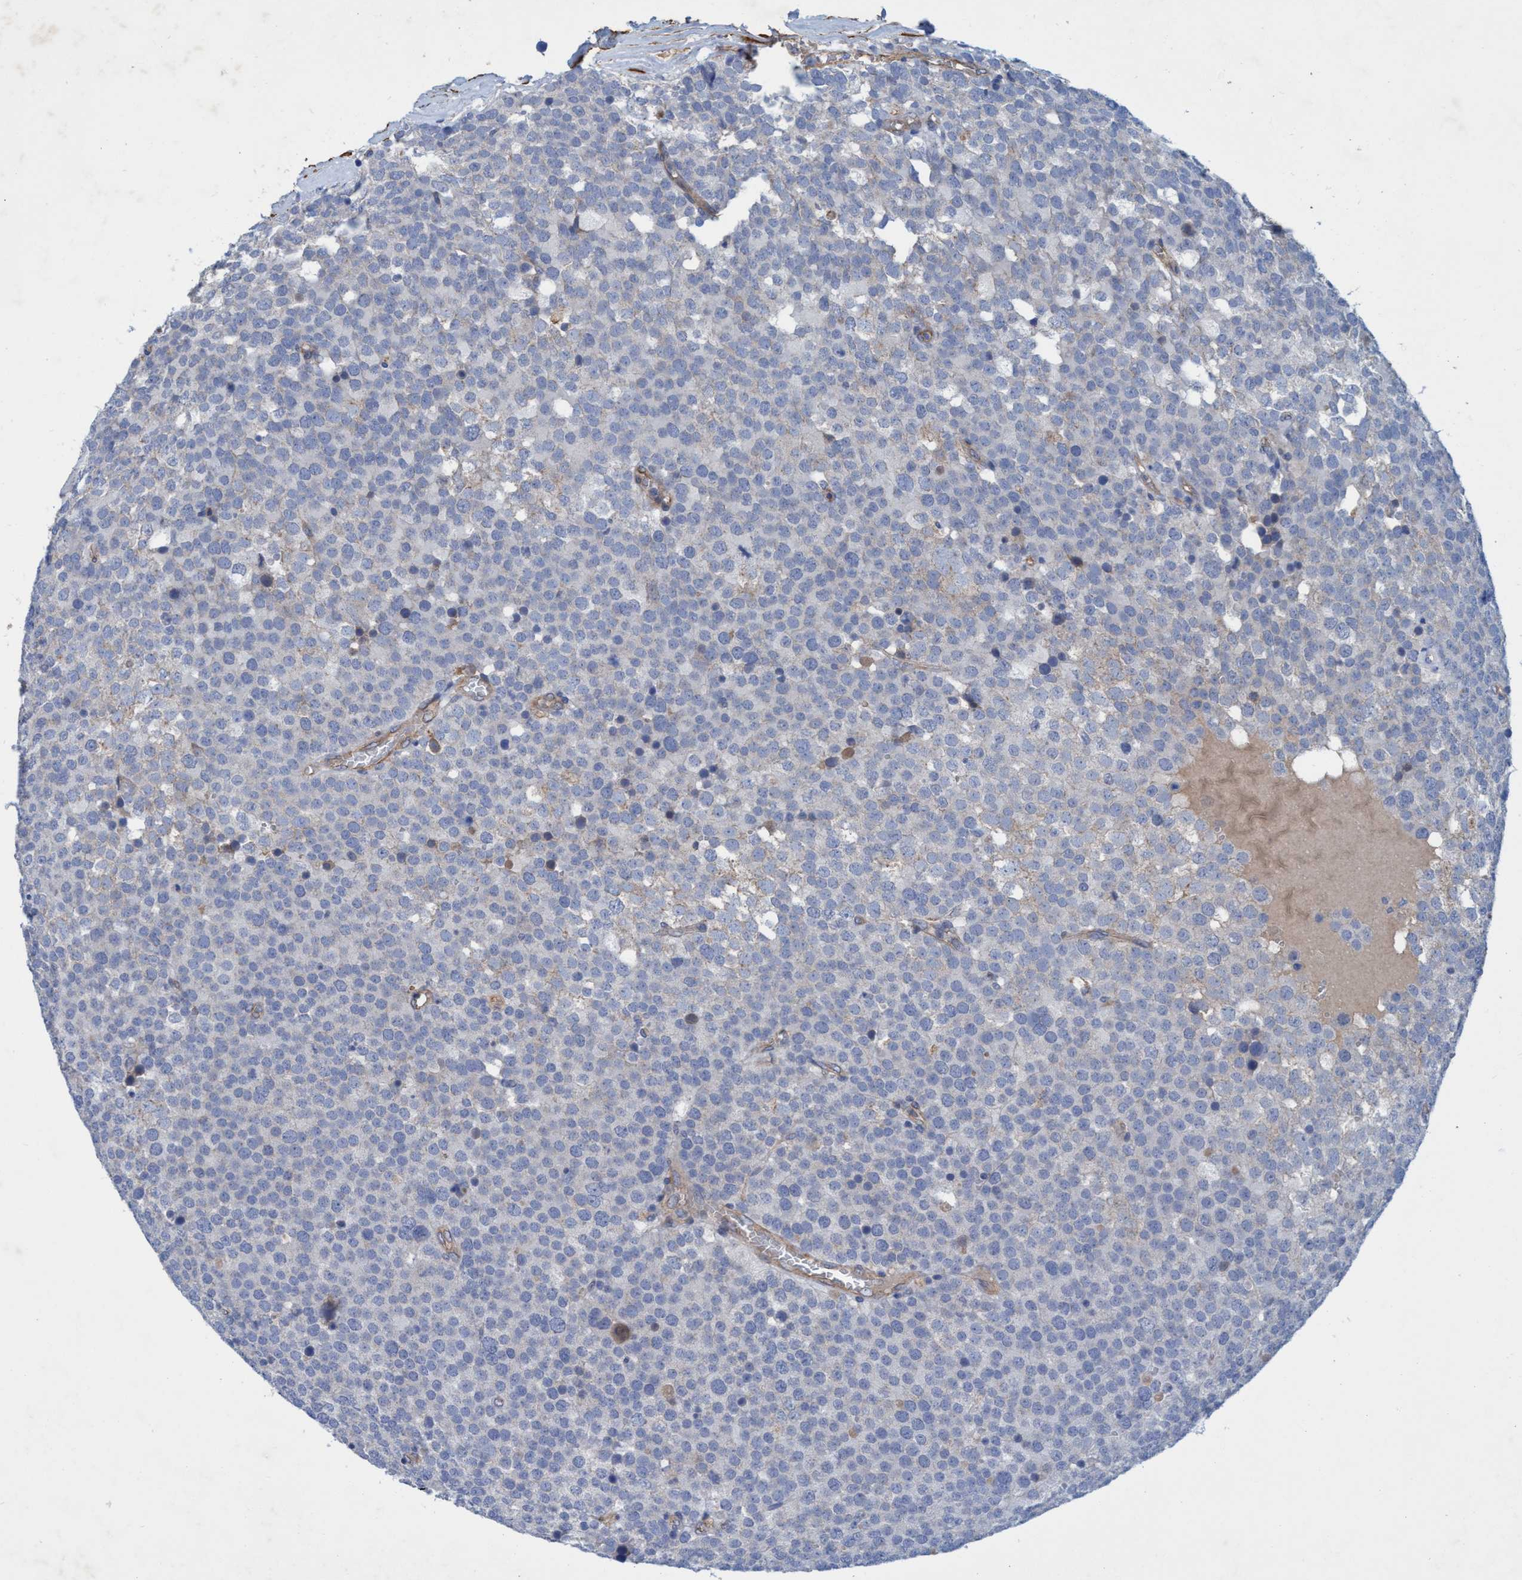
{"staining": {"intensity": "weak", "quantity": "<25%", "location": "cytoplasmic/membranous"}, "tissue": "testis cancer", "cell_type": "Tumor cells", "image_type": "cancer", "snomed": [{"axis": "morphology", "description": "Normal tissue, NOS"}, {"axis": "morphology", "description": "Seminoma, NOS"}, {"axis": "topography", "description": "Testis"}], "caption": "Tumor cells show no significant protein positivity in testis cancer (seminoma).", "gene": "GULP1", "patient": {"sex": "male", "age": 71}}